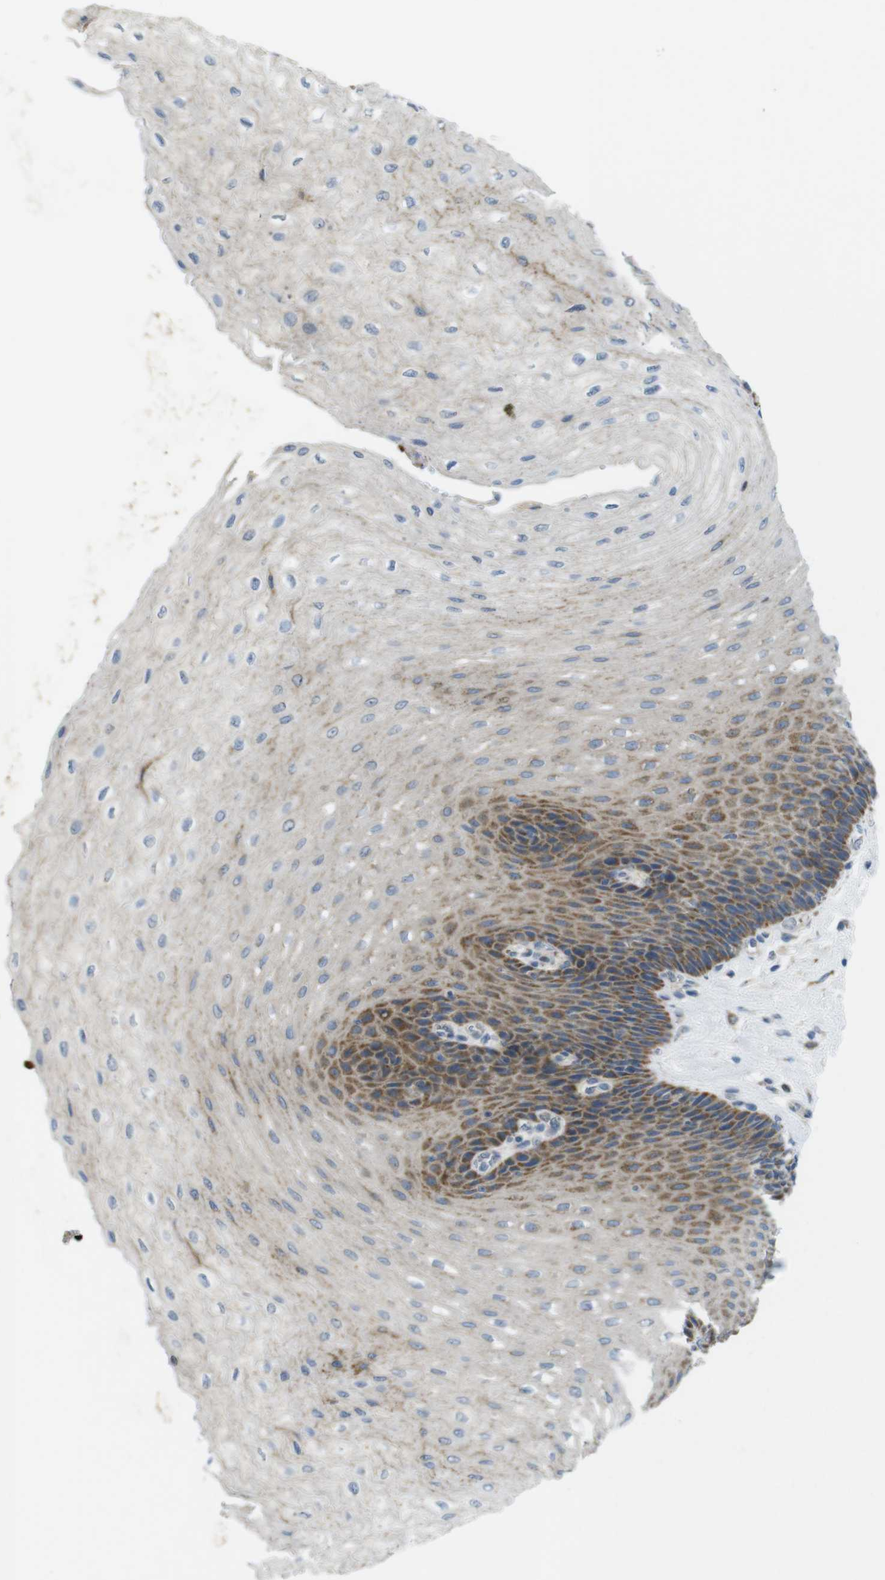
{"staining": {"intensity": "moderate", "quantity": "<25%", "location": "cytoplasmic/membranous"}, "tissue": "esophagus", "cell_type": "Squamous epithelial cells", "image_type": "normal", "snomed": [{"axis": "morphology", "description": "Normal tissue, NOS"}, {"axis": "topography", "description": "Esophagus"}], "caption": "Brown immunohistochemical staining in unremarkable human esophagus displays moderate cytoplasmic/membranous expression in about <25% of squamous epithelial cells.", "gene": "MARCHF1", "patient": {"sex": "female", "age": 72}}